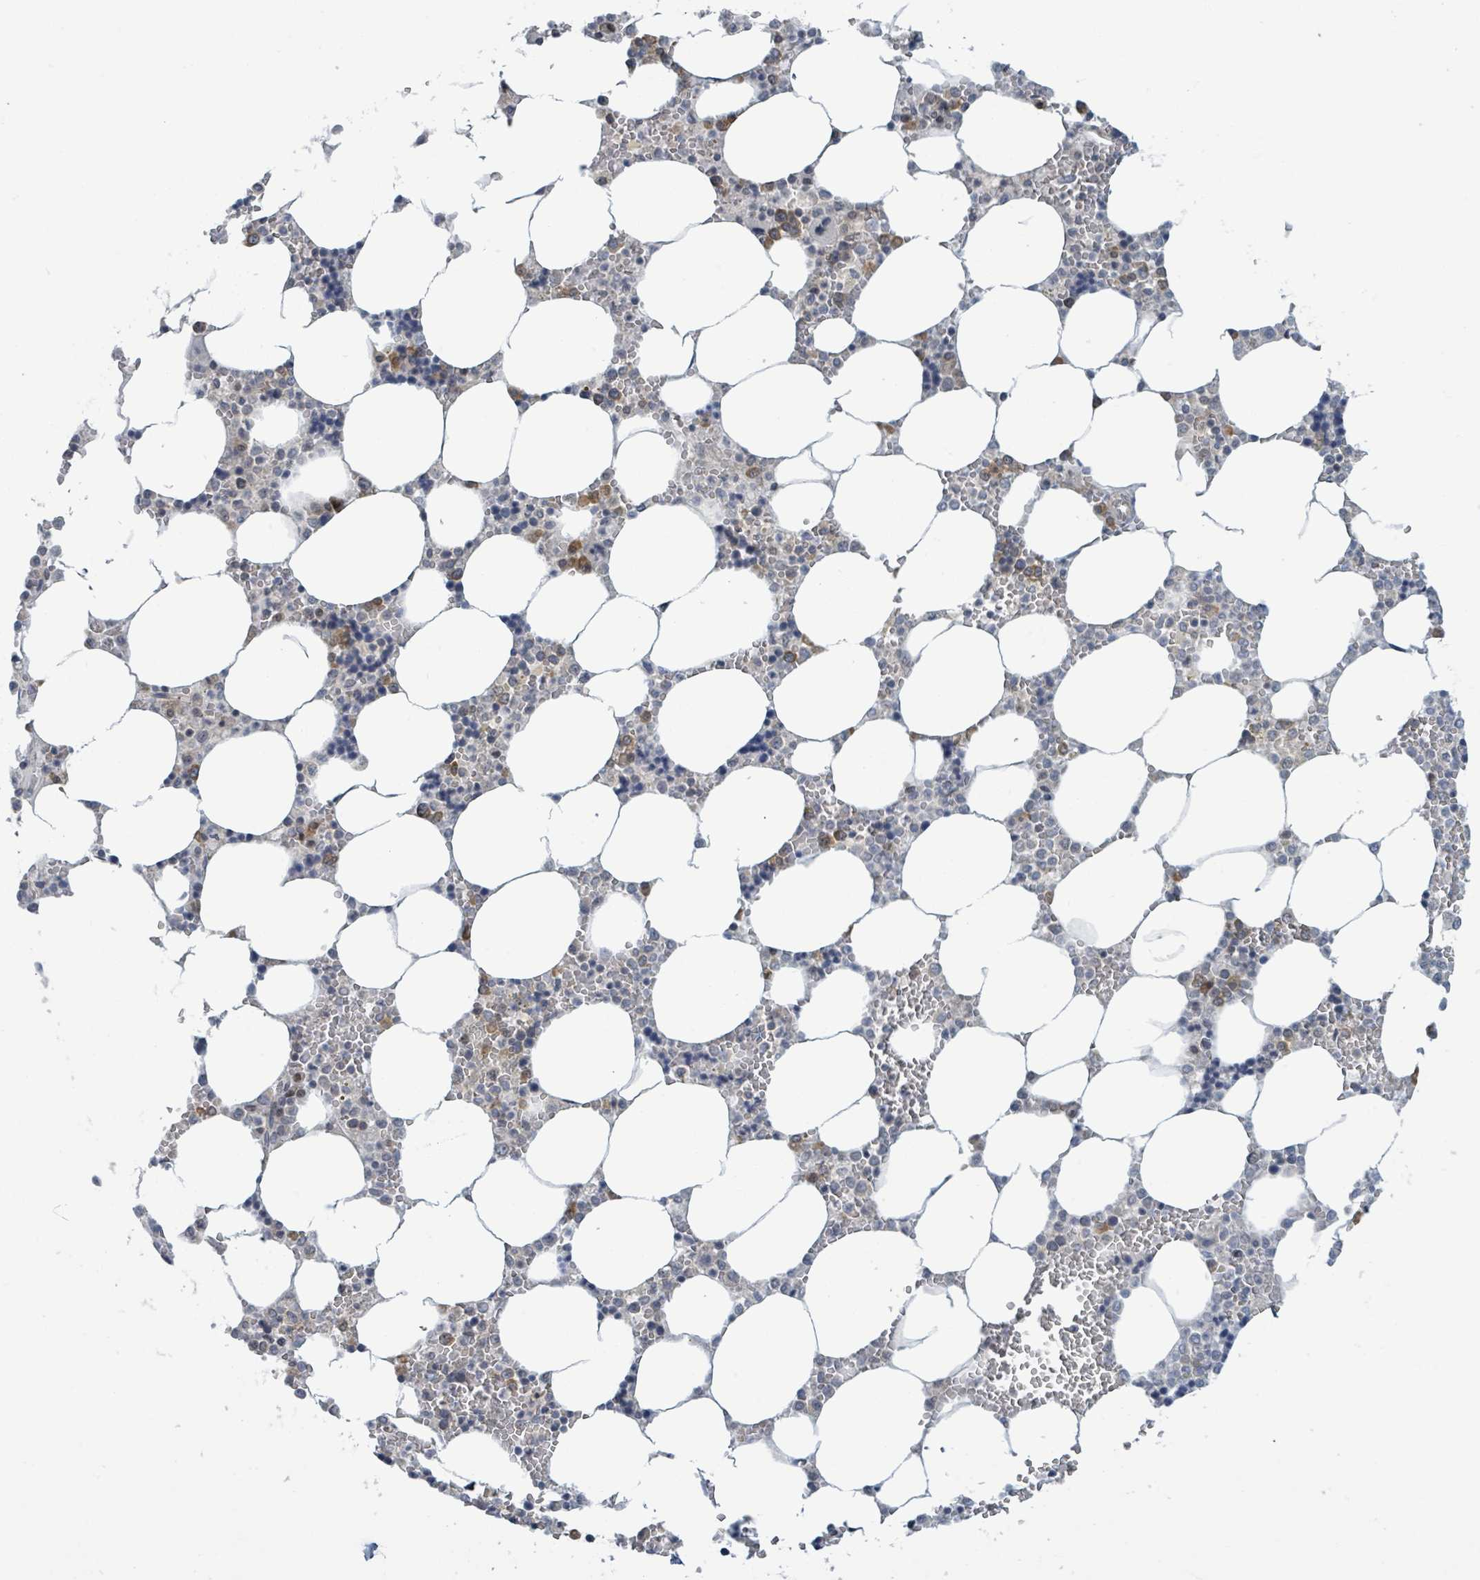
{"staining": {"intensity": "moderate", "quantity": "<25%", "location": "cytoplasmic/membranous"}, "tissue": "bone marrow", "cell_type": "Hematopoietic cells", "image_type": "normal", "snomed": [{"axis": "morphology", "description": "Normal tissue, NOS"}, {"axis": "topography", "description": "Bone marrow"}], "caption": "Immunohistochemistry (IHC) staining of benign bone marrow, which exhibits low levels of moderate cytoplasmic/membranous staining in approximately <25% of hematopoietic cells indicating moderate cytoplasmic/membranous protein positivity. The staining was performed using DAB (3,3'-diaminobenzidine) (brown) for protein detection and nuclei were counterstained in hematoxylin (blue).", "gene": "RPL32", "patient": {"sex": "male", "age": 64}}